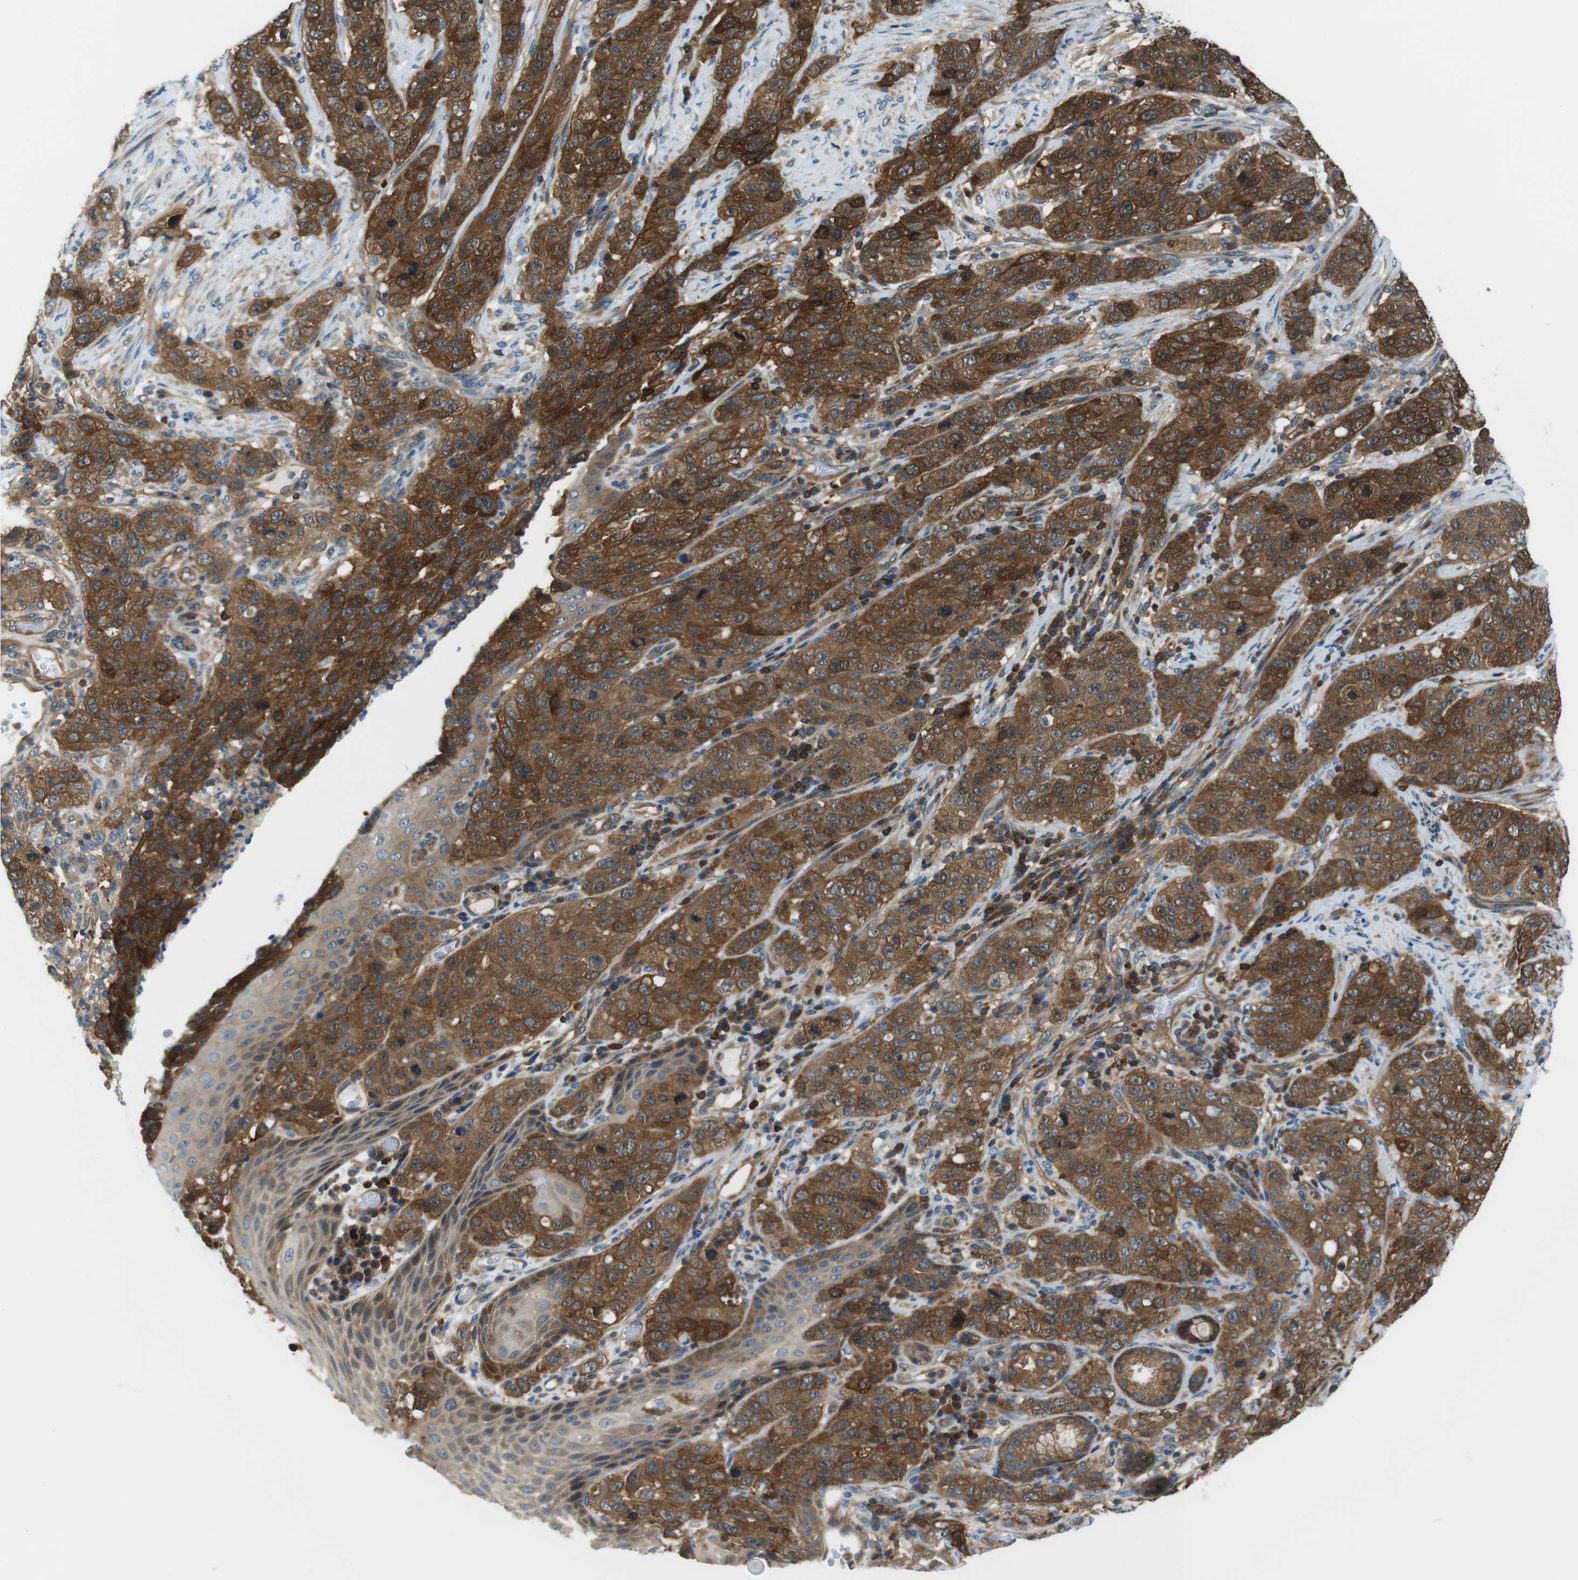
{"staining": {"intensity": "strong", "quantity": ">75%", "location": "cytoplasmic/membranous,nuclear"}, "tissue": "stomach cancer", "cell_type": "Tumor cells", "image_type": "cancer", "snomed": [{"axis": "morphology", "description": "Adenocarcinoma, NOS"}, {"axis": "topography", "description": "Stomach"}], "caption": "Immunohistochemical staining of human adenocarcinoma (stomach) displays high levels of strong cytoplasmic/membranous and nuclear protein positivity in approximately >75% of tumor cells.", "gene": "TES", "patient": {"sex": "male", "age": 48}}